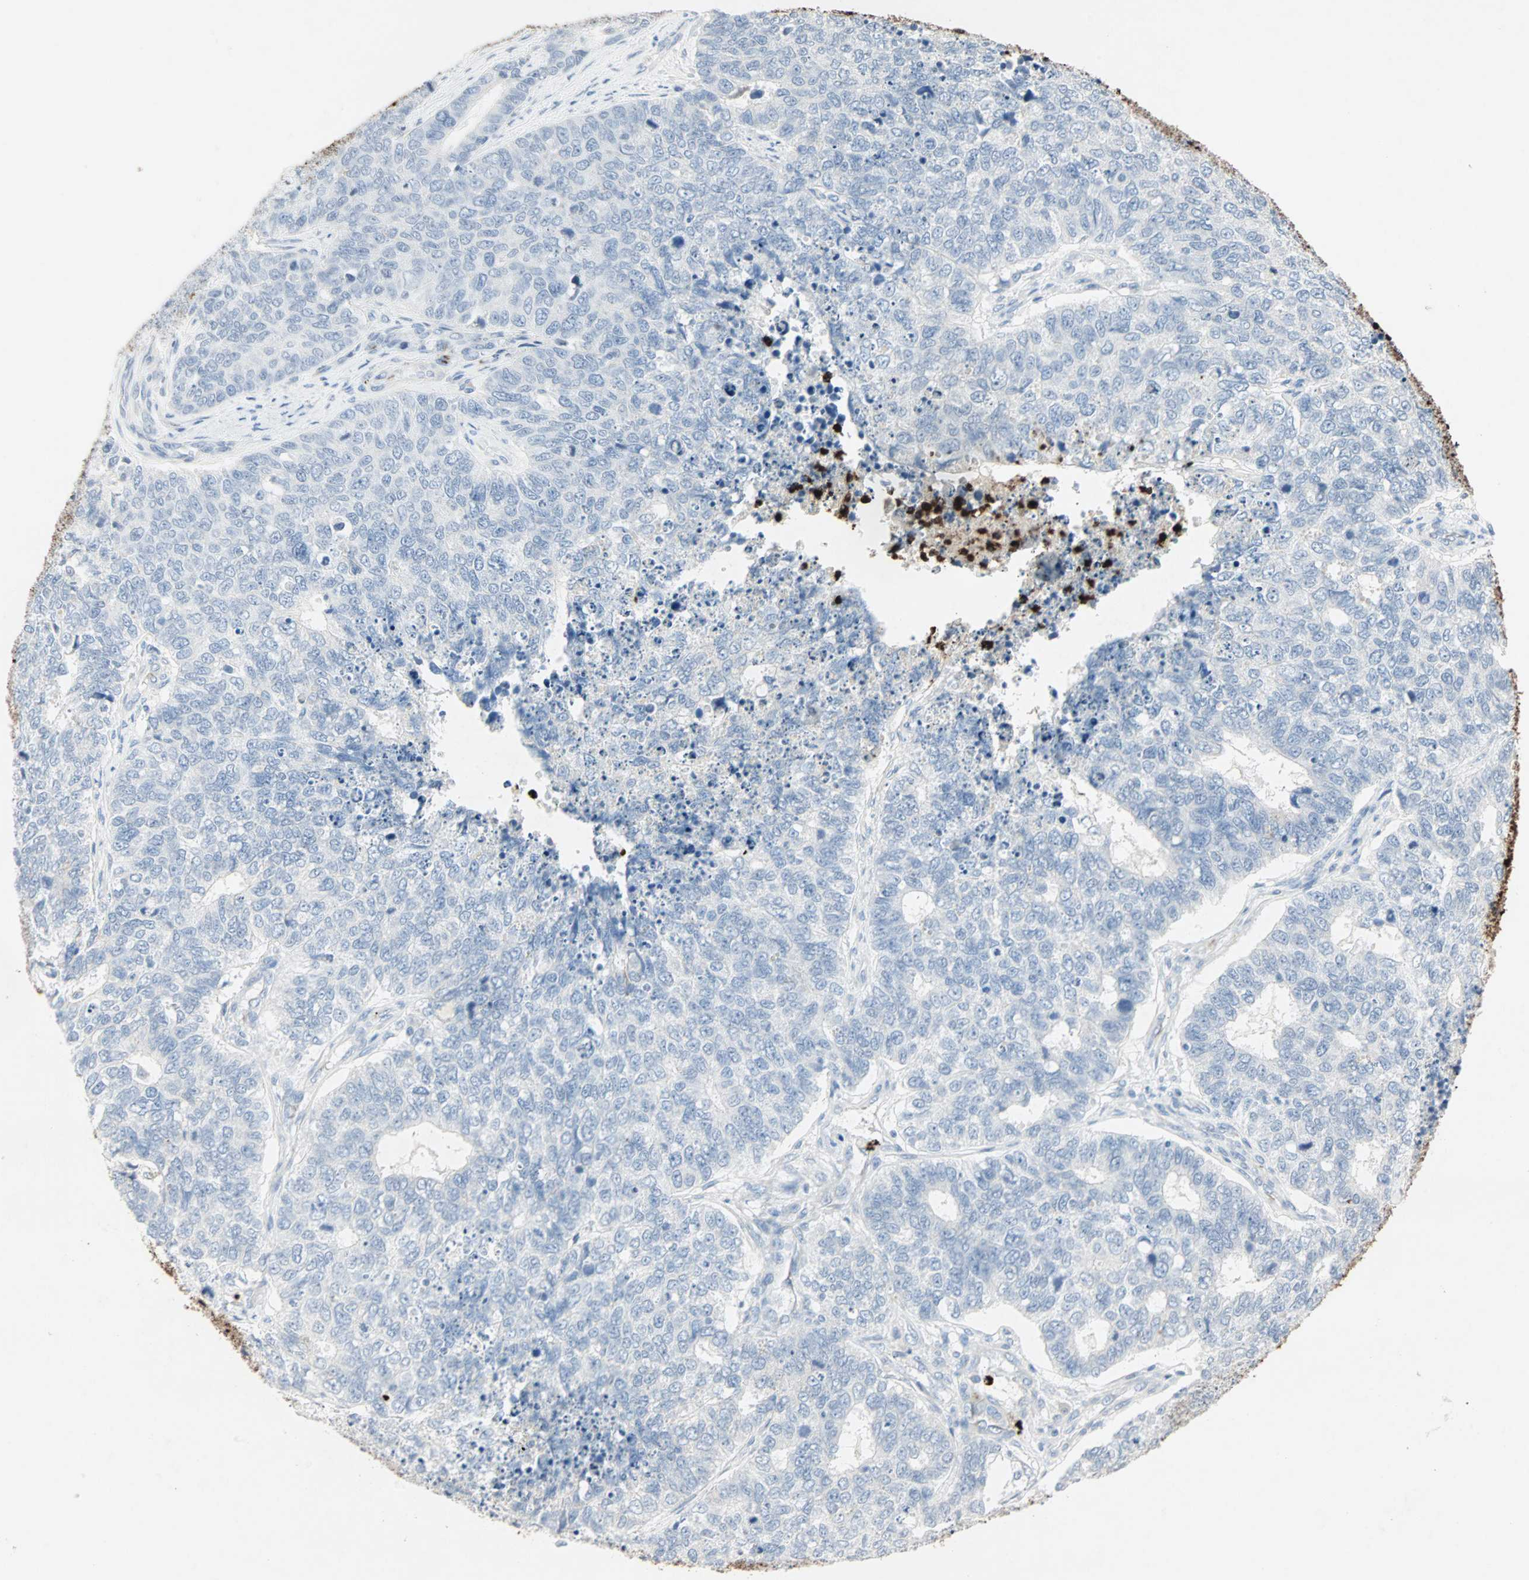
{"staining": {"intensity": "negative", "quantity": "none", "location": "none"}, "tissue": "cervical cancer", "cell_type": "Tumor cells", "image_type": "cancer", "snomed": [{"axis": "morphology", "description": "Squamous cell carcinoma, NOS"}, {"axis": "topography", "description": "Cervix"}], "caption": "This is an IHC photomicrograph of cervical cancer. There is no staining in tumor cells.", "gene": "CEACAM6", "patient": {"sex": "female", "age": 63}}